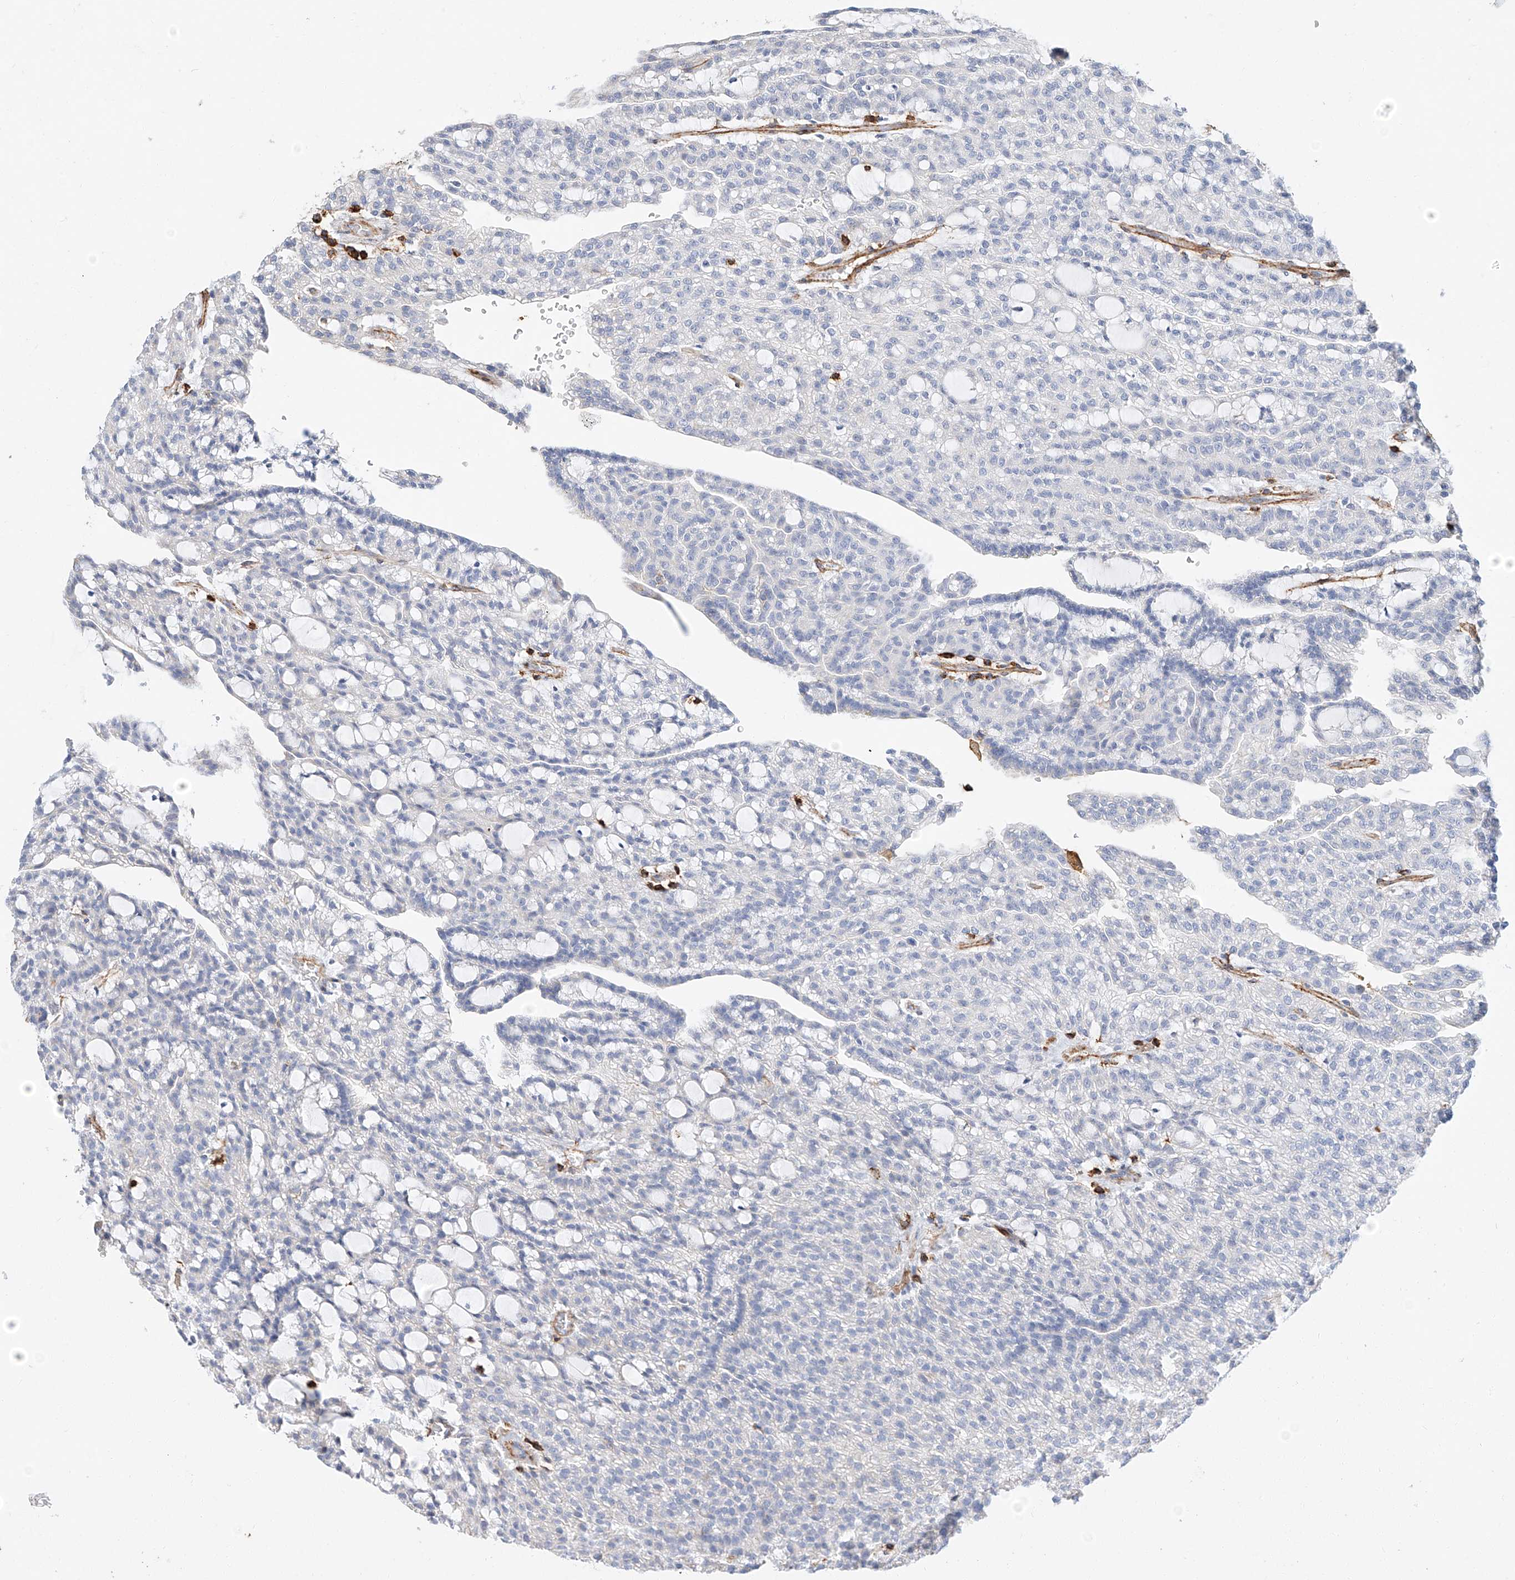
{"staining": {"intensity": "negative", "quantity": "none", "location": "none"}, "tissue": "renal cancer", "cell_type": "Tumor cells", "image_type": "cancer", "snomed": [{"axis": "morphology", "description": "Adenocarcinoma, NOS"}, {"axis": "topography", "description": "Kidney"}], "caption": "Tumor cells are negative for protein expression in human renal cancer.", "gene": "WFS1", "patient": {"sex": "male", "age": 63}}